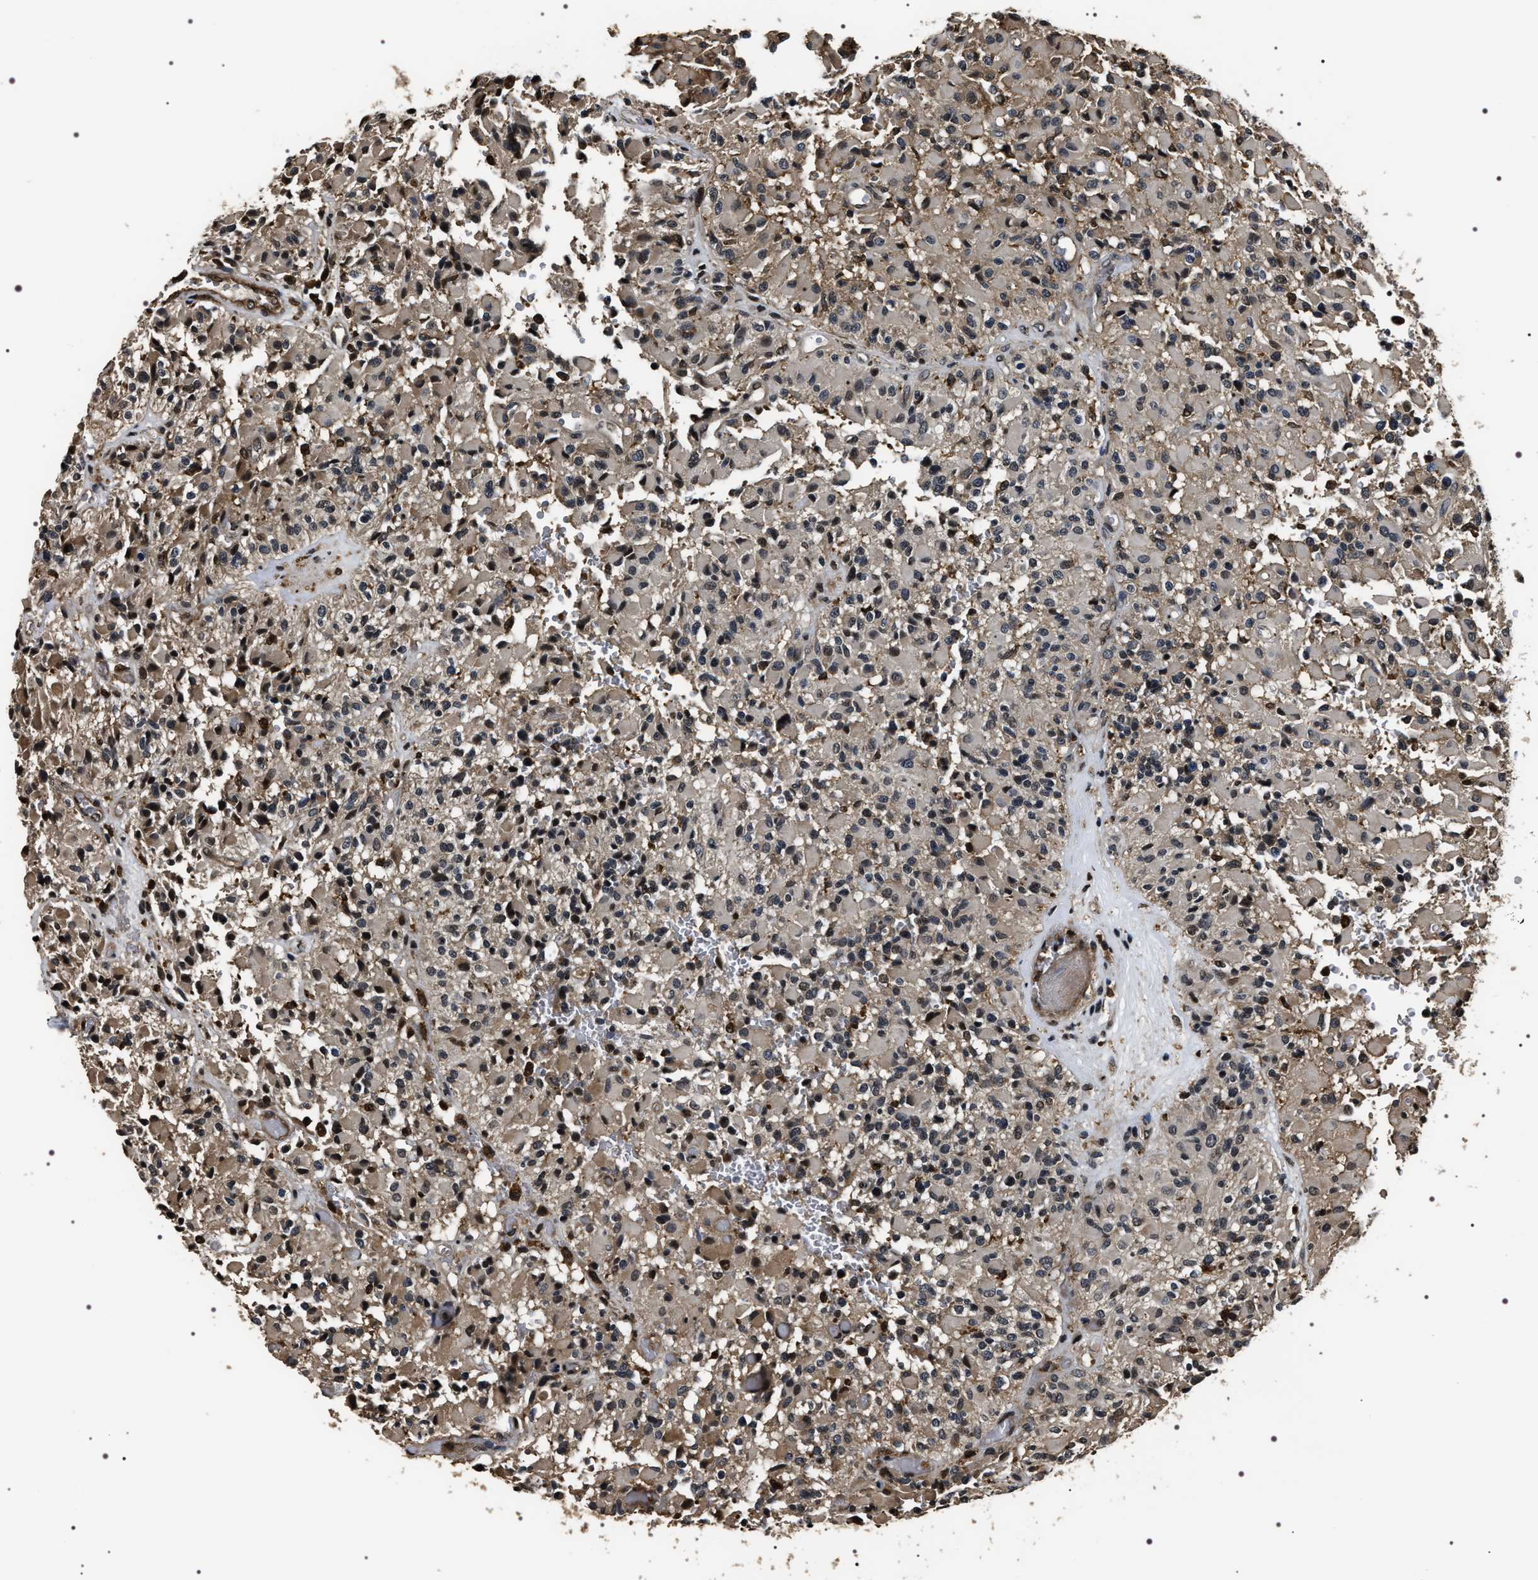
{"staining": {"intensity": "weak", "quantity": "<25%", "location": "cytoplasmic/membranous"}, "tissue": "glioma", "cell_type": "Tumor cells", "image_type": "cancer", "snomed": [{"axis": "morphology", "description": "Glioma, malignant, High grade"}, {"axis": "topography", "description": "Brain"}], "caption": "Human glioma stained for a protein using immunohistochemistry displays no expression in tumor cells.", "gene": "ARHGAP22", "patient": {"sex": "male", "age": 71}}